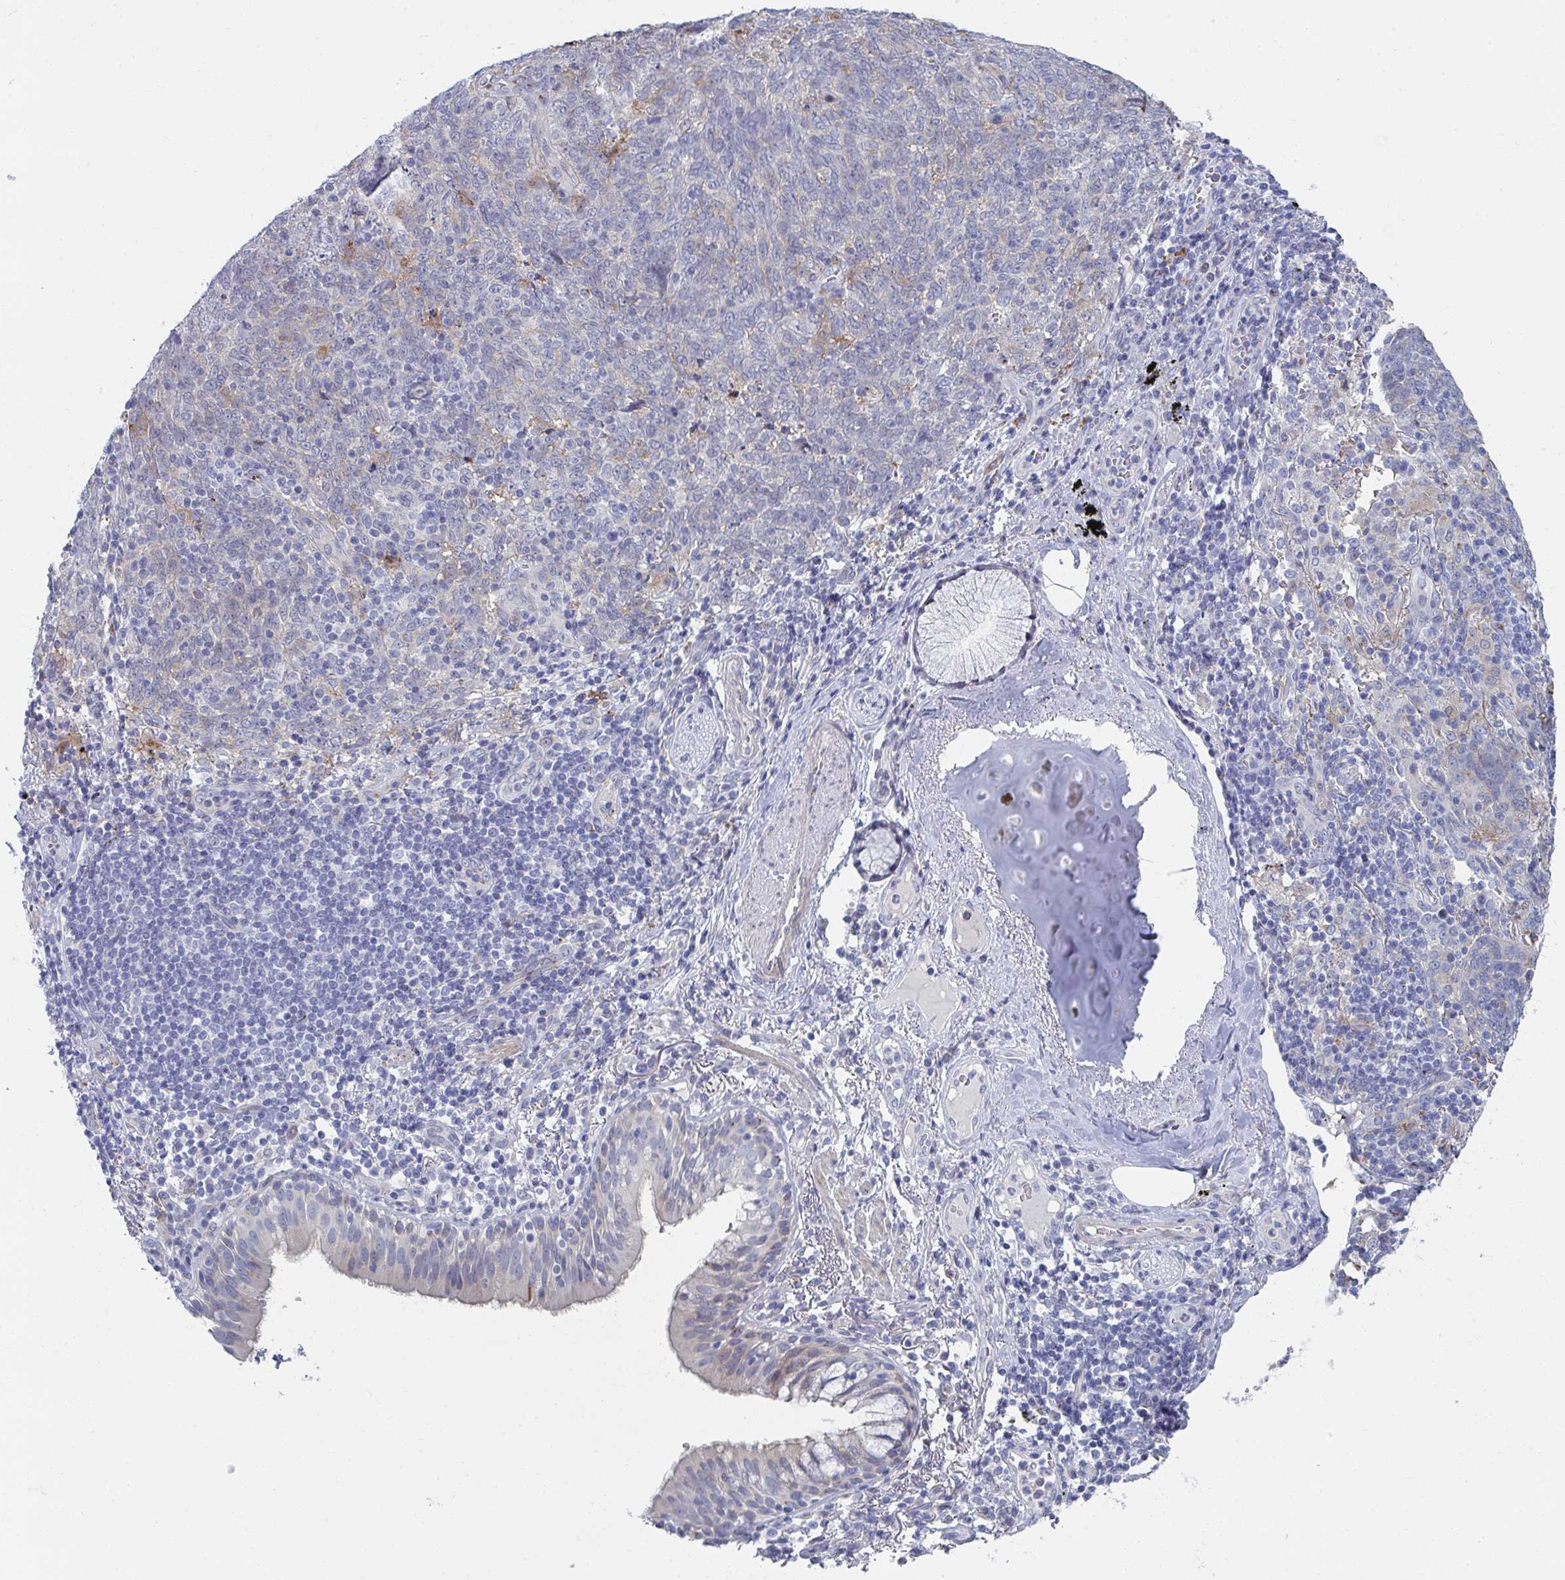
{"staining": {"intensity": "negative", "quantity": "none", "location": "none"}, "tissue": "lung cancer", "cell_type": "Tumor cells", "image_type": "cancer", "snomed": [{"axis": "morphology", "description": "Squamous cell carcinoma, NOS"}, {"axis": "topography", "description": "Lung"}], "caption": "DAB immunohistochemical staining of human lung cancer shows no significant staining in tumor cells. The staining is performed using DAB (3,3'-diaminobenzidine) brown chromogen with nuclei counter-stained in using hematoxylin.", "gene": "PSMG1", "patient": {"sex": "female", "age": 72}}